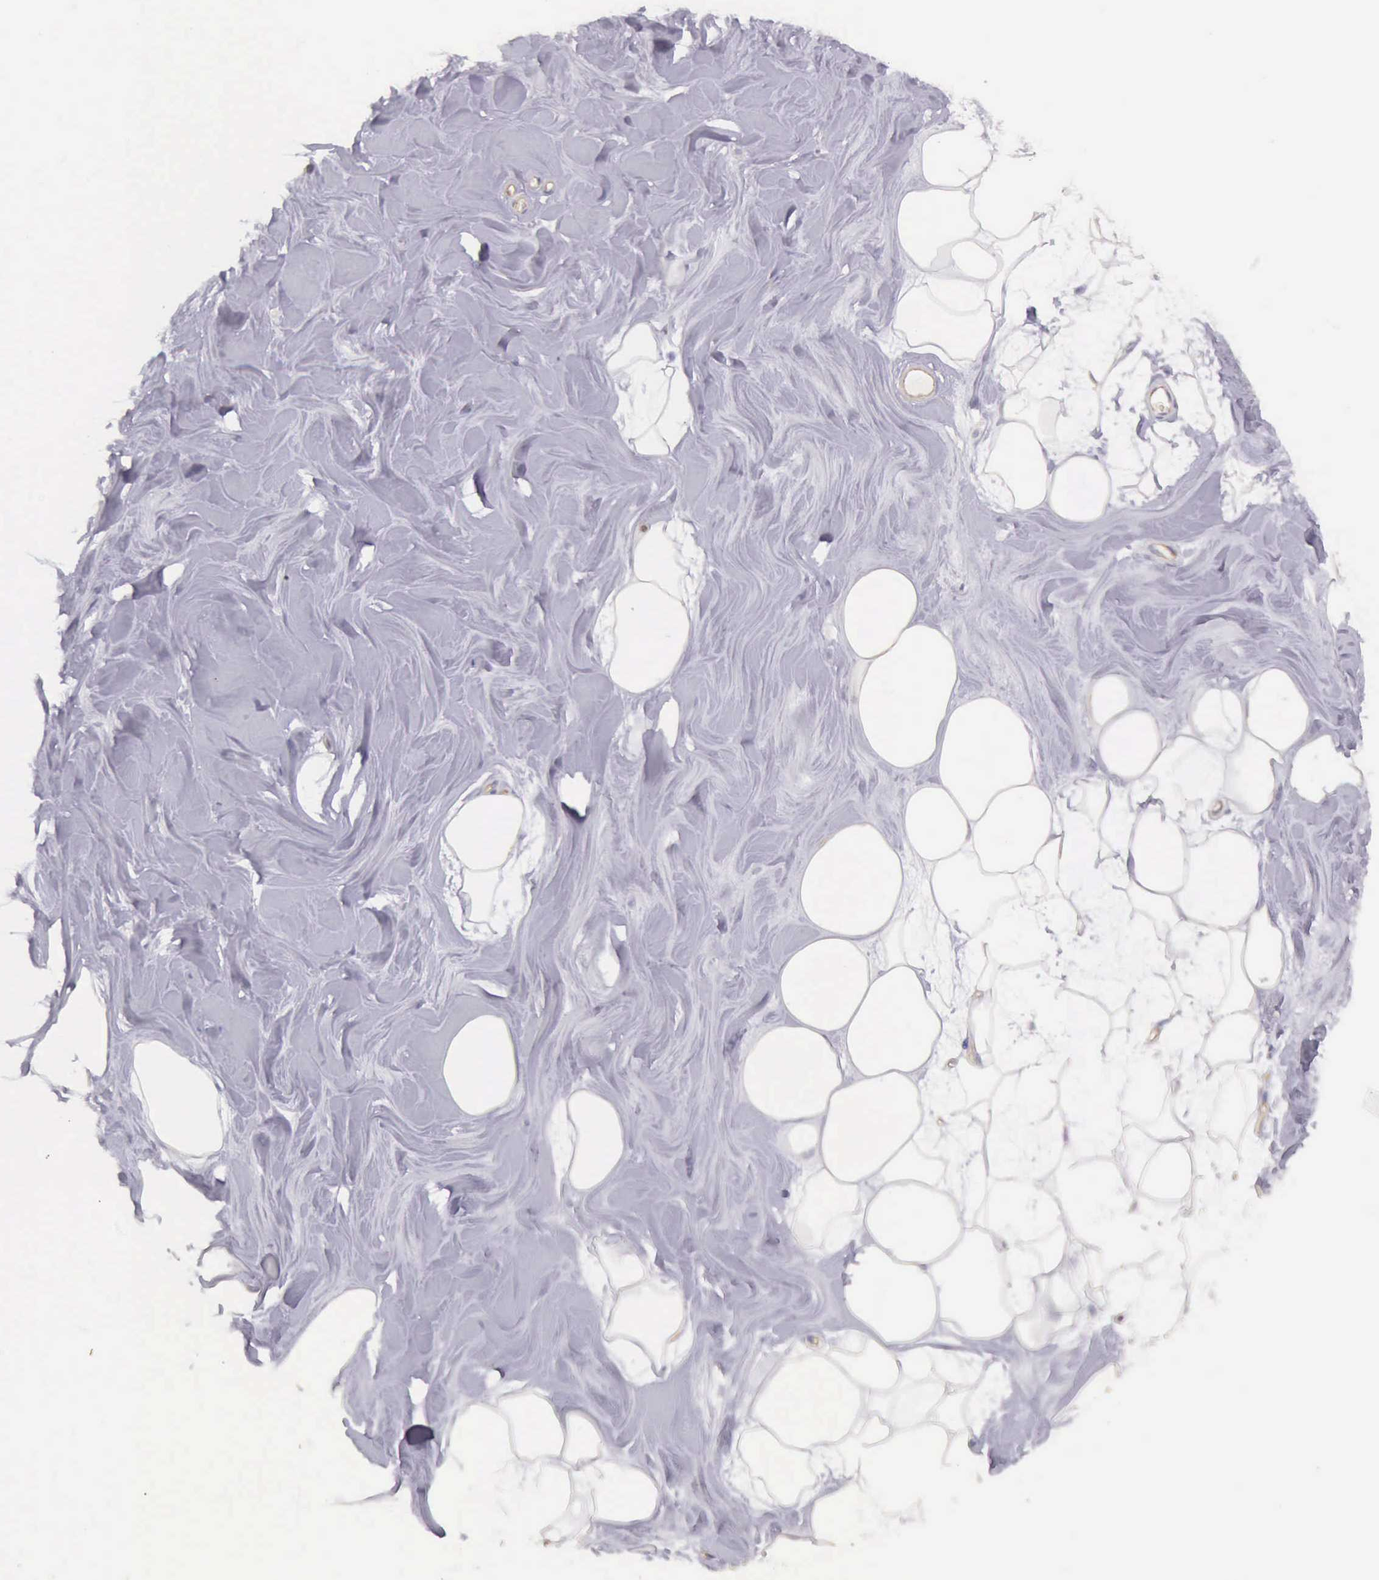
{"staining": {"intensity": "weak", "quantity": "25%-75%", "location": "cytoplasmic/membranous"}, "tissue": "adipose tissue", "cell_type": "Adipocytes", "image_type": "normal", "snomed": [{"axis": "morphology", "description": "Normal tissue, NOS"}, {"axis": "topography", "description": "Breast"}], "caption": "Immunohistochemical staining of normal human adipose tissue demonstrates 25%-75% levels of weak cytoplasmic/membranous protein positivity in about 25%-75% of adipocytes. (Stains: DAB in brown, nuclei in blue, Microscopy: brightfield microscopy at high magnification).", "gene": "TCEANC", "patient": {"sex": "female", "age": 44}}